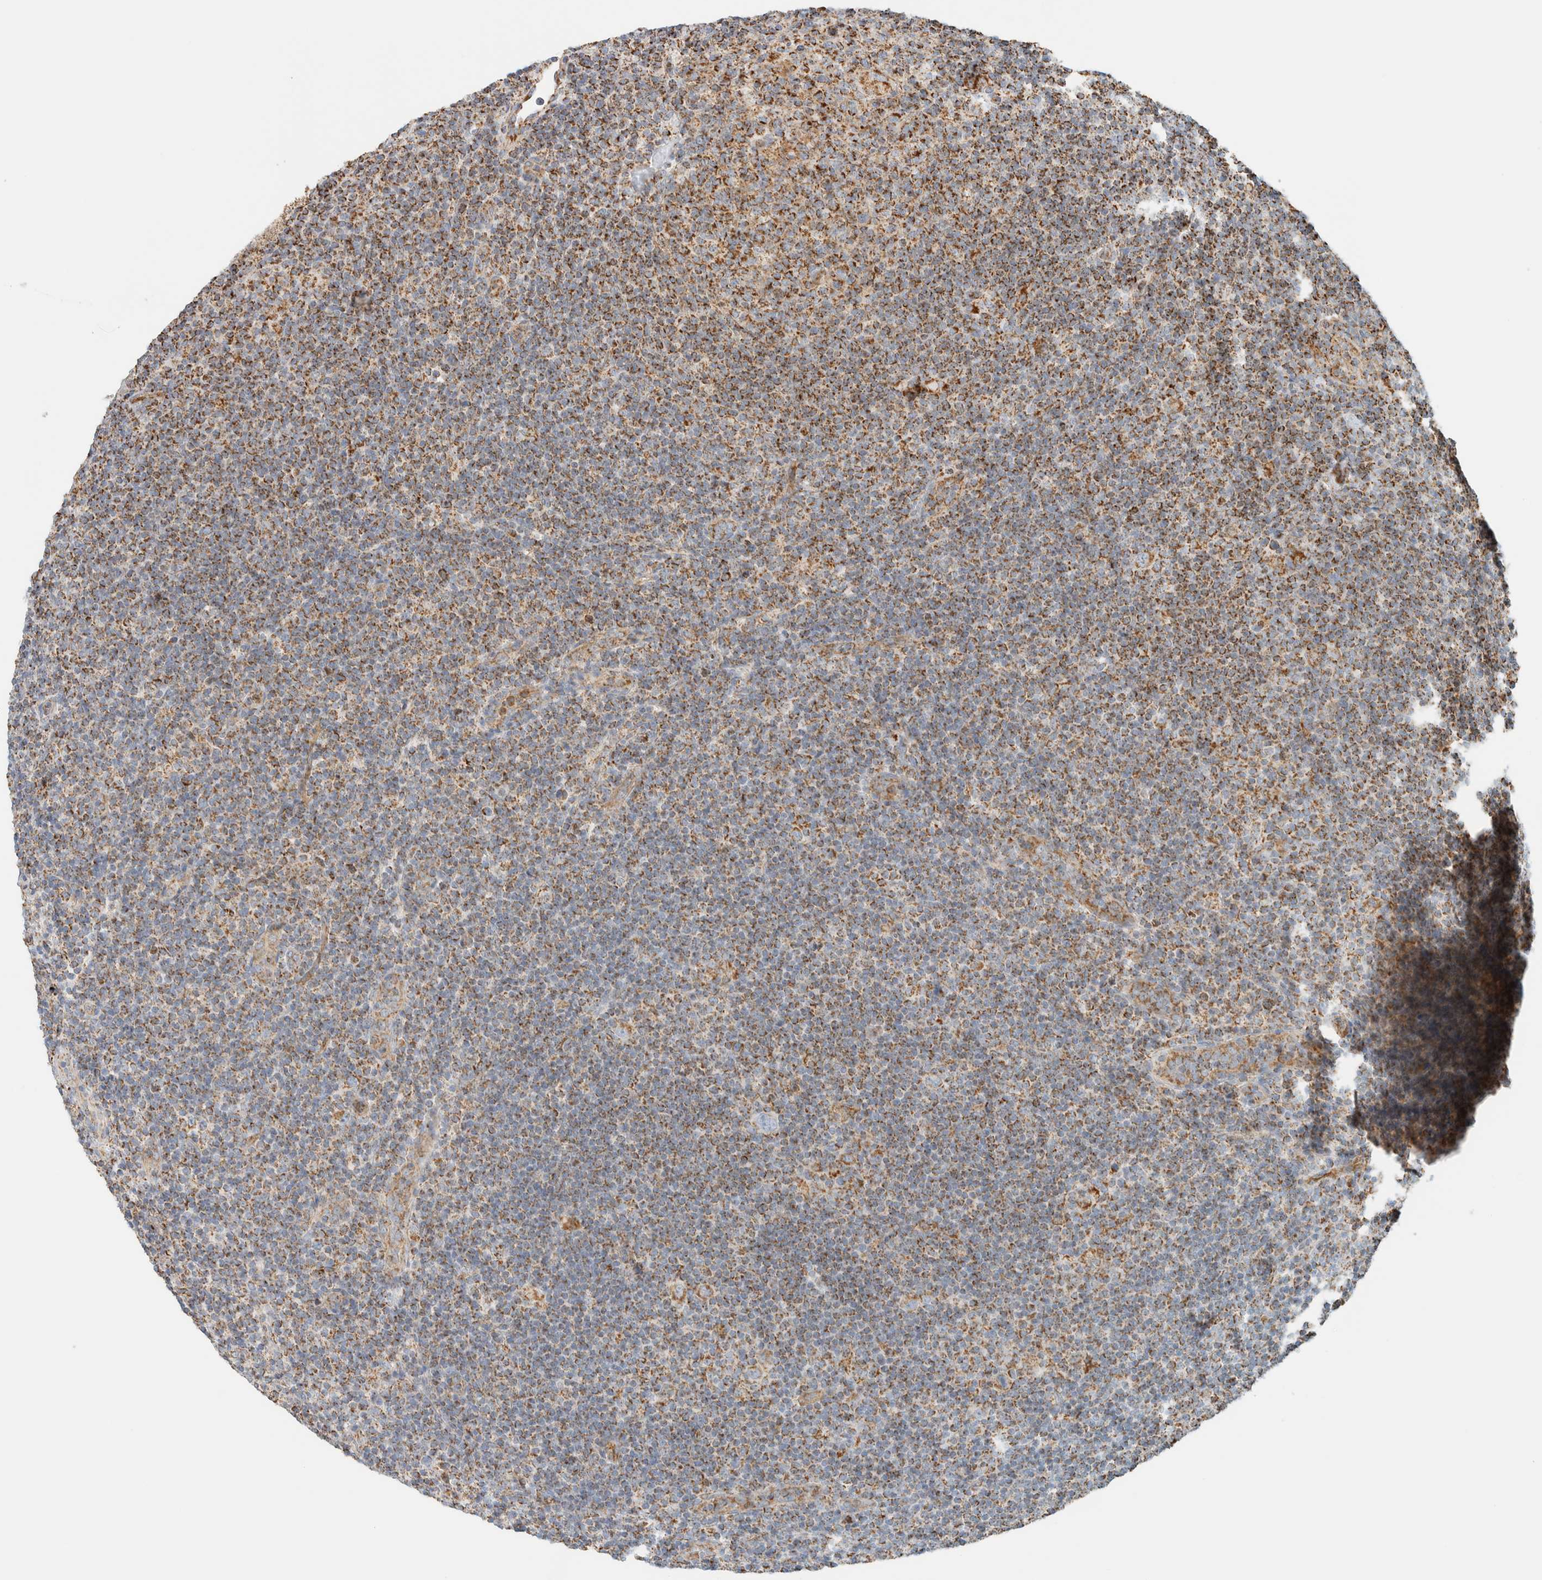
{"staining": {"intensity": "moderate", "quantity": ">75%", "location": "cytoplasmic/membranous"}, "tissue": "lymphoma", "cell_type": "Tumor cells", "image_type": "cancer", "snomed": [{"axis": "morphology", "description": "Hodgkin's disease, NOS"}, {"axis": "topography", "description": "Lymph node"}], "caption": "Tumor cells show medium levels of moderate cytoplasmic/membranous staining in about >75% of cells in Hodgkin's disease.", "gene": "KIFAP3", "patient": {"sex": "female", "age": 57}}